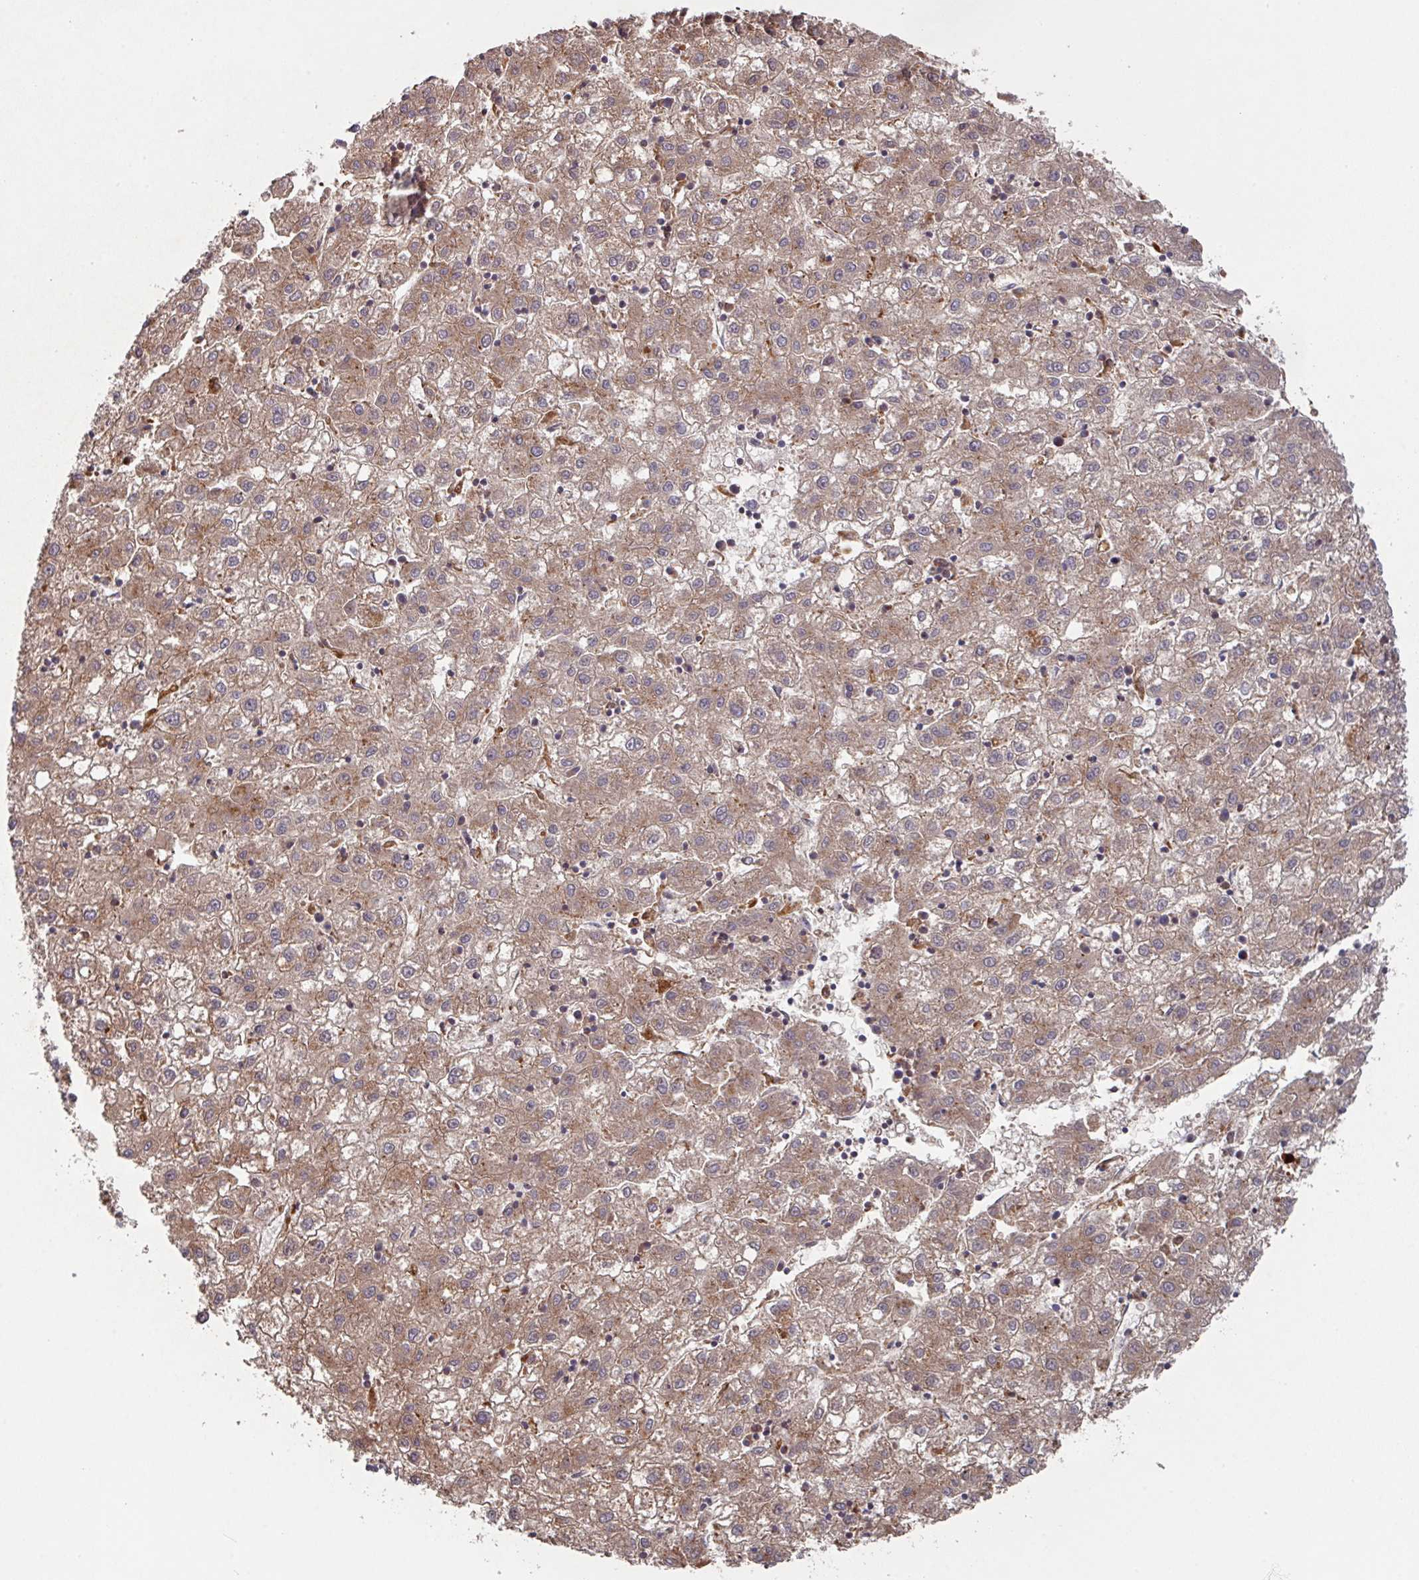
{"staining": {"intensity": "moderate", "quantity": ">75%", "location": "cytoplasmic/membranous"}, "tissue": "liver cancer", "cell_type": "Tumor cells", "image_type": "cancer", "snomed": [{"axis": "morphology", "description": "Carcinoma, Hepatocellular, NOS"}, {"axis": "topography", "description": "Liver"}], "caption": "Immunohistochemical staining of human hepatocellular carcinoma (liver) shows moderate cytoplasmic/membranous protein expression in approximately >75% of tumor cells.", "gene": "TRIM14", "patient": {"sex": "male", "age": 72}}